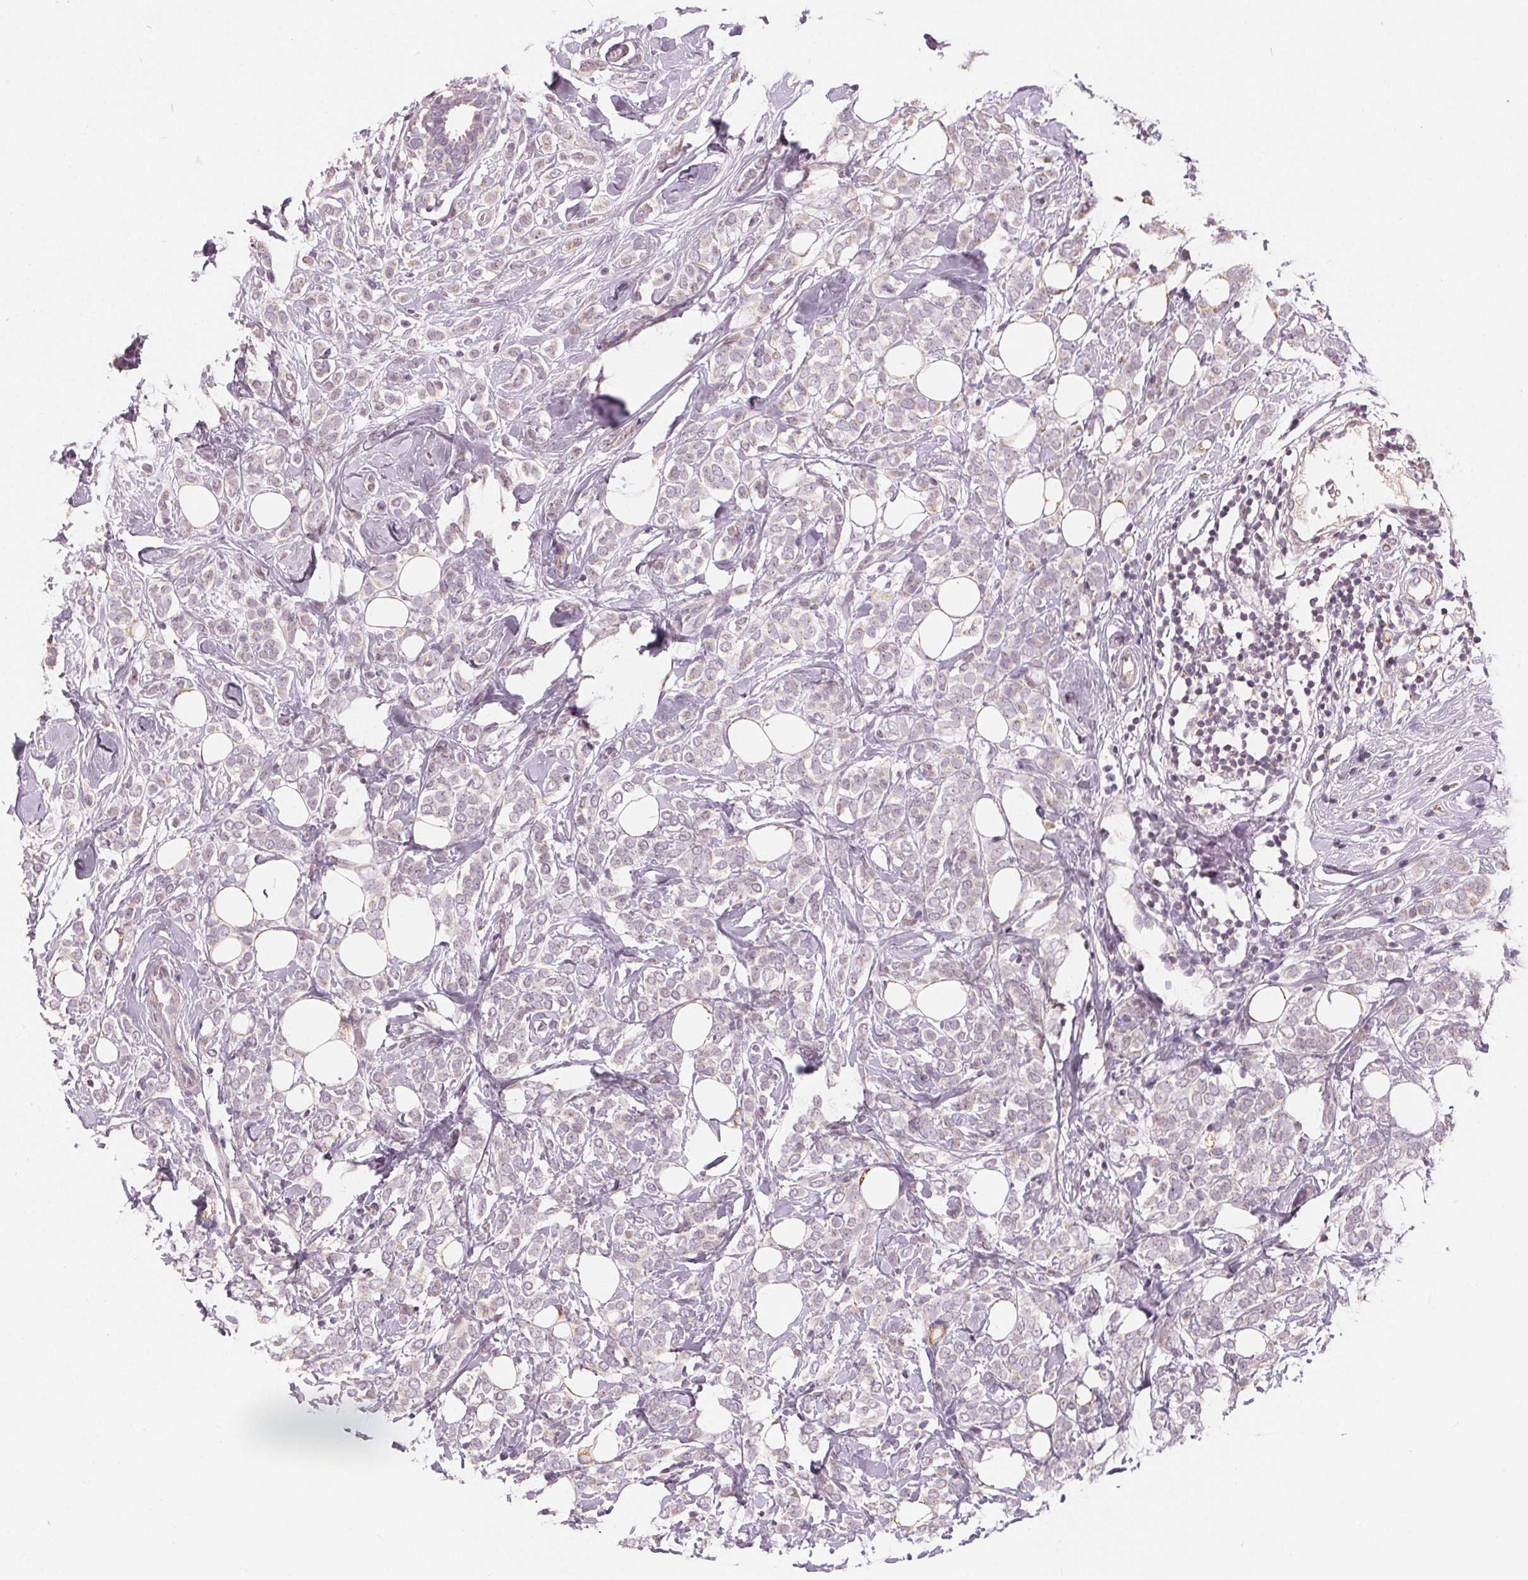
{"staining": {"intensity": "negative", "quantity": "none", "location": "none"}, "tissue": "breast cancer", "cell_type": "Tumor cells", "image_type": "cancer", "snomed": [{"axis": "morphology", "description": "Lobular carcinoma"}, {"axis": "topography", "description": "Breast"}], "caption": "A high-resolution micrograph shows immunohistochemistry staining of breast cancer, which reveals no significant expression in tumor cells.", "gene": "TRIM60", "patient": {"sex": "female", "age": 49}}